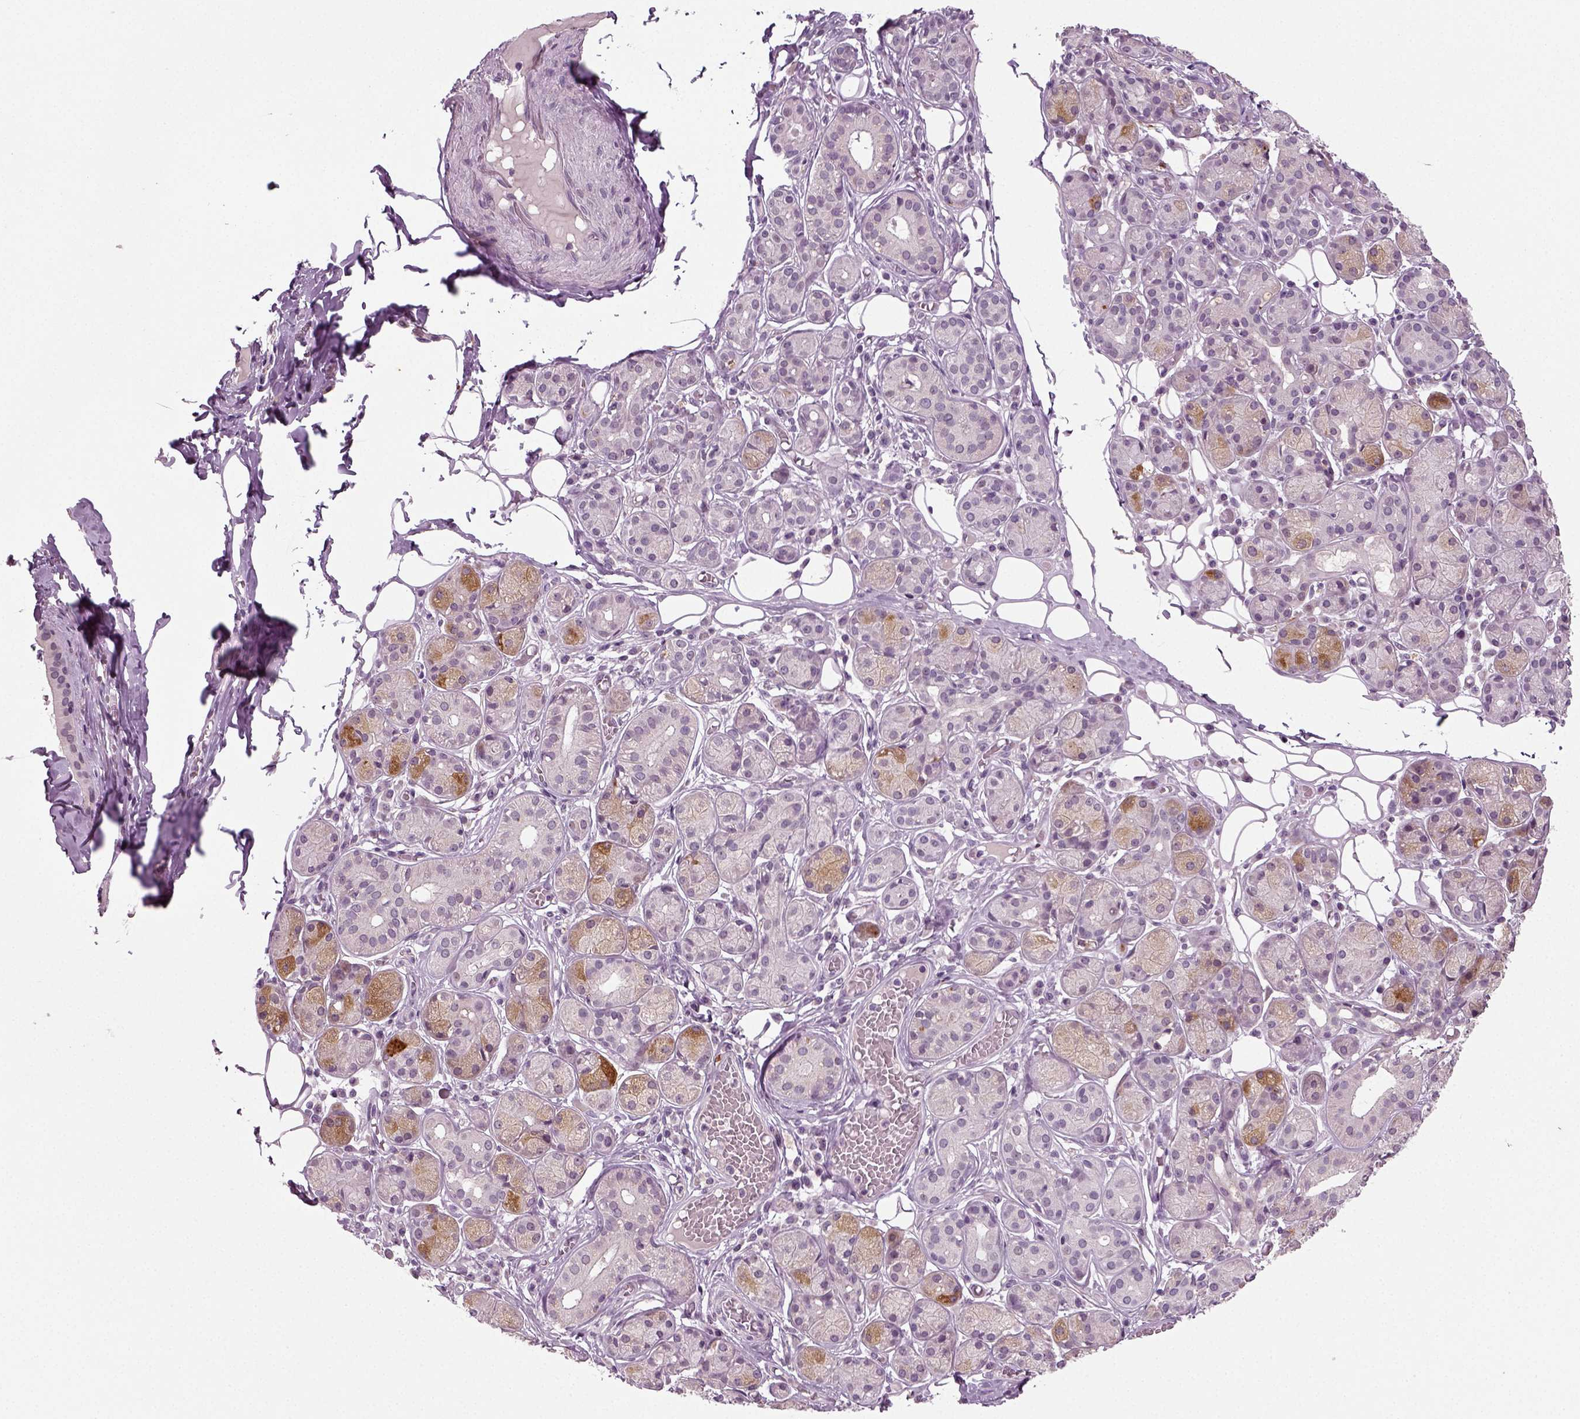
{"staining": {"intensity": "strong", "quantity": "<25%", "location": "cytoplasmic/membranous"}, "tissue": "salivary gland", "cell_type": "Glandular cells", "image_type": "normal", "snomed": [{"axis": "morphology", "description": "Normal tissue, NOS"}, {"axis": "topography", "description": "Salivary gland"}, {"axis": "topography", "description": "Peripheral nerve tissue"}], "caption": "Benign salivary gland shows strong cytoplasmic/membranous positivity in about <25% of glandular cells The protein of interest is stained brown, and the nuclei are stained in blue (DAB (3,3'-diaminobenzidine) IHC with brightfield microscopy, high magnification)..", "gene": "SYNGAP1", "patient": {"sex": "male", "age": 71}}